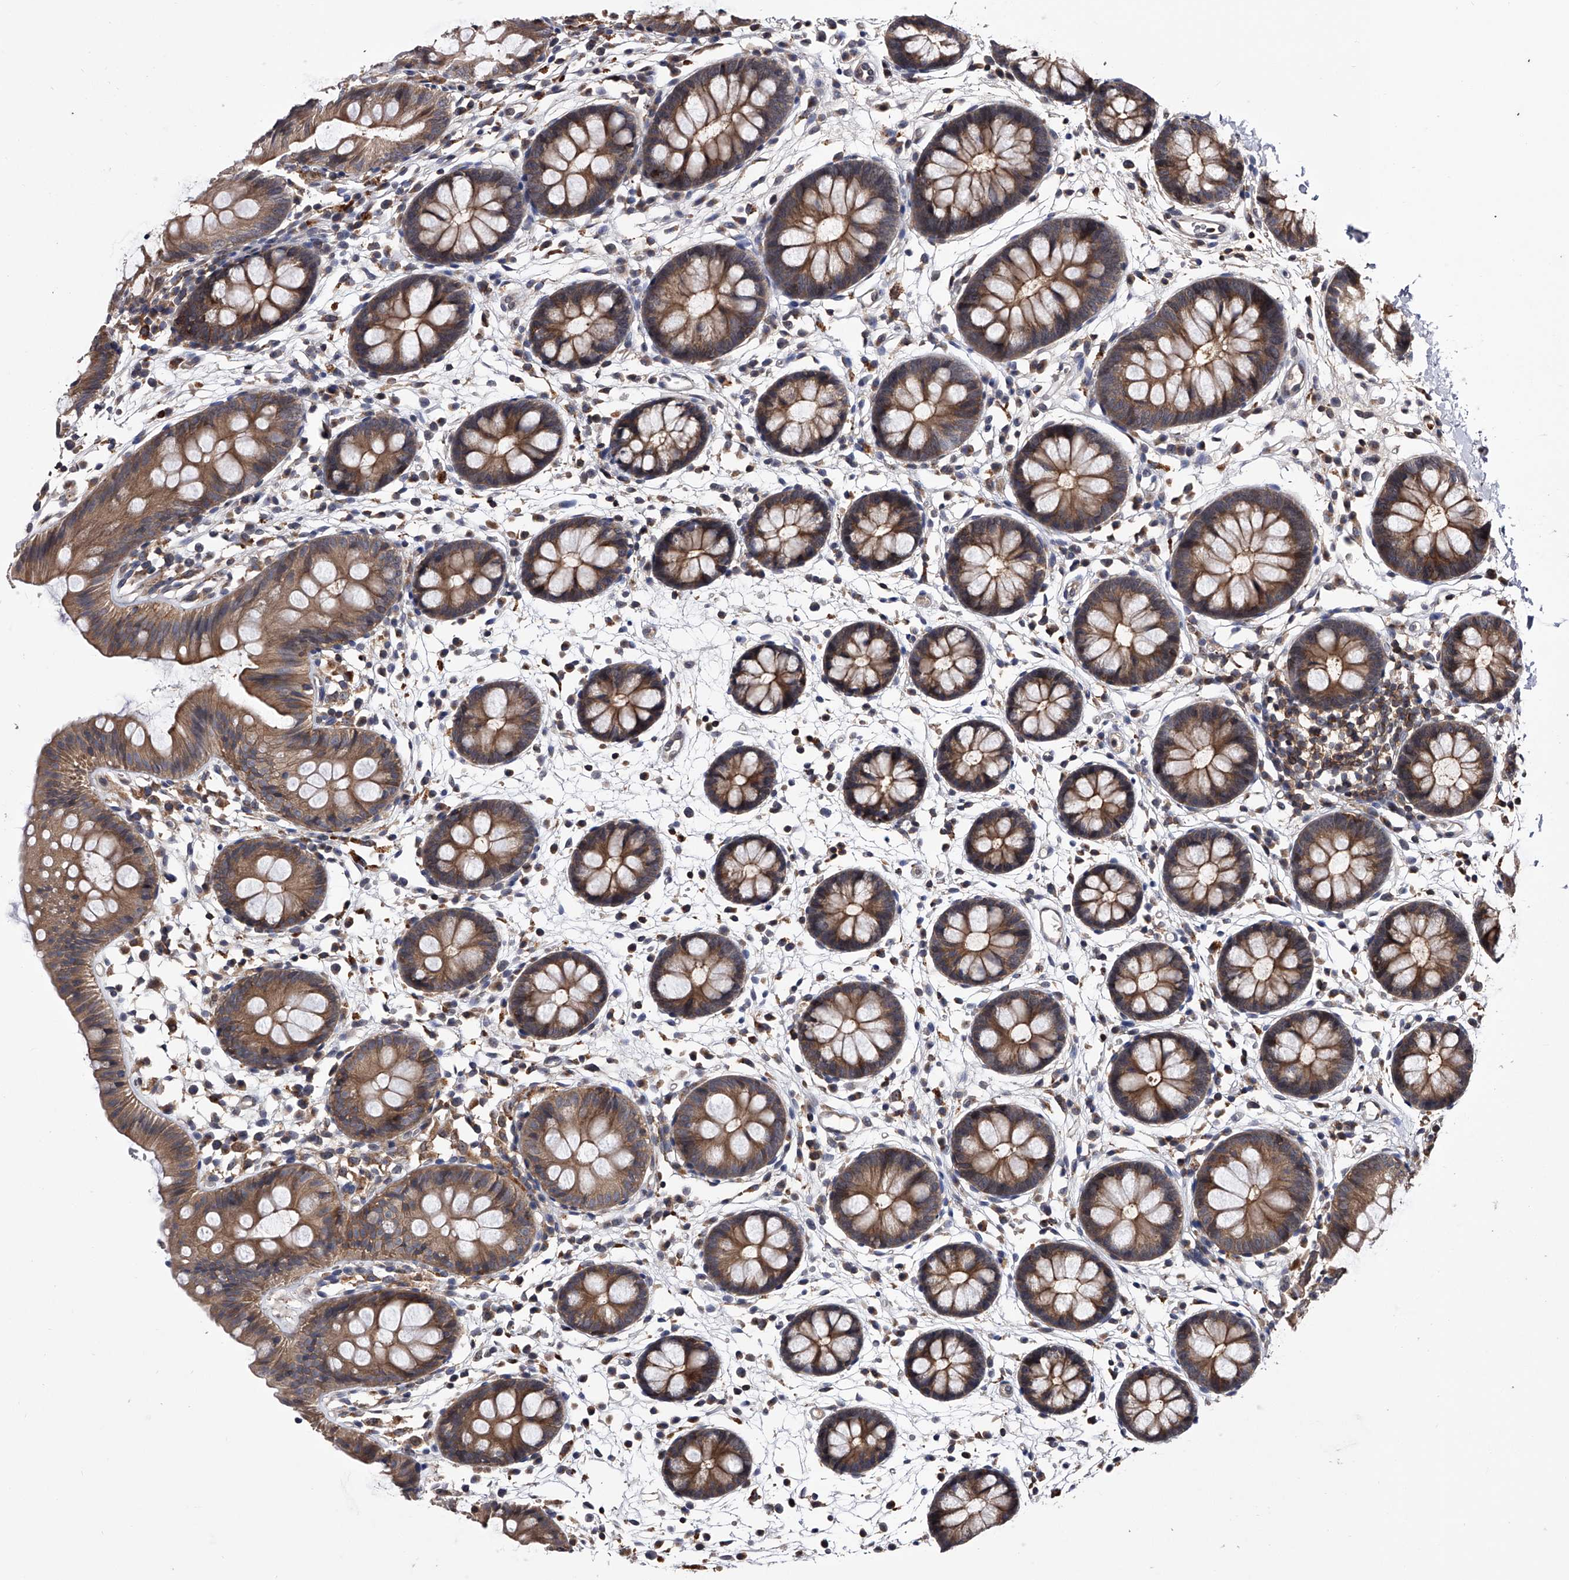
{"staining": {"intensity": "moderate", "quantity": ">75%", "location": "cytoplasmic/membranous"}, "tissue": "colon", "cell_type": "Endothelial cells", "image_type": "normal", "snomed": [{"axis": "morphology", "description": "Normal tissue, NOS"}, {"axis": "topography", "description": "Colon"}], "caption": "Endothelial cells show medium levels of moderate cytoplasmic/membranous positivity in approximately >75% of cells in unremarkable colon.", "gene": "PAN3", "patient": {"sex": "male", "age": 56}}